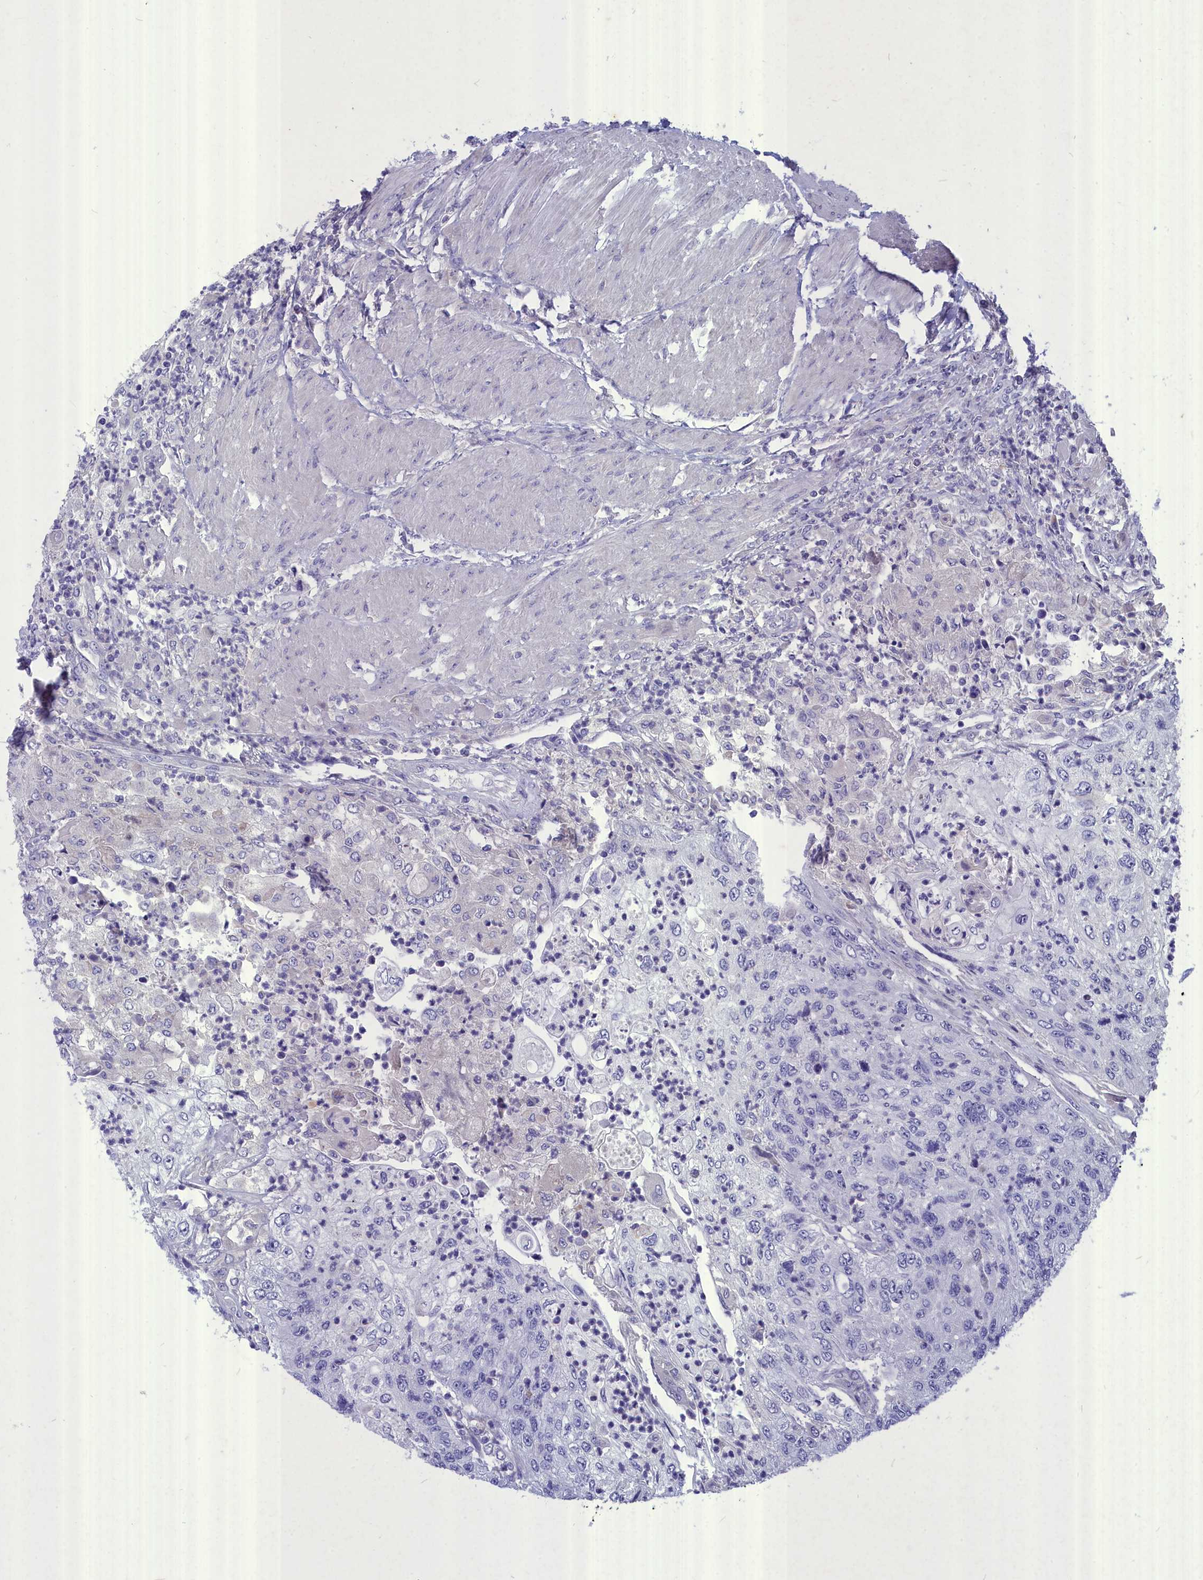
{"staining": {"intensity": "negative", "quantity": "none", "location": "none"}, "tissue": "urothelial cancer", "cell_type": "Tumor cells", "image_type": "cancer", "snomed": [{"axis": "morphology", "description": "Urothelial carcinoma, High grade"}, {"axis": "topography", "description": "Urinary bladder"}], "caption": "A photomicrograph of human high-grade urothelial carcinoma is negative for staining in tumor cells.", "gene": "DEFB119", "patient": {"sex": "female", "age": 60}}